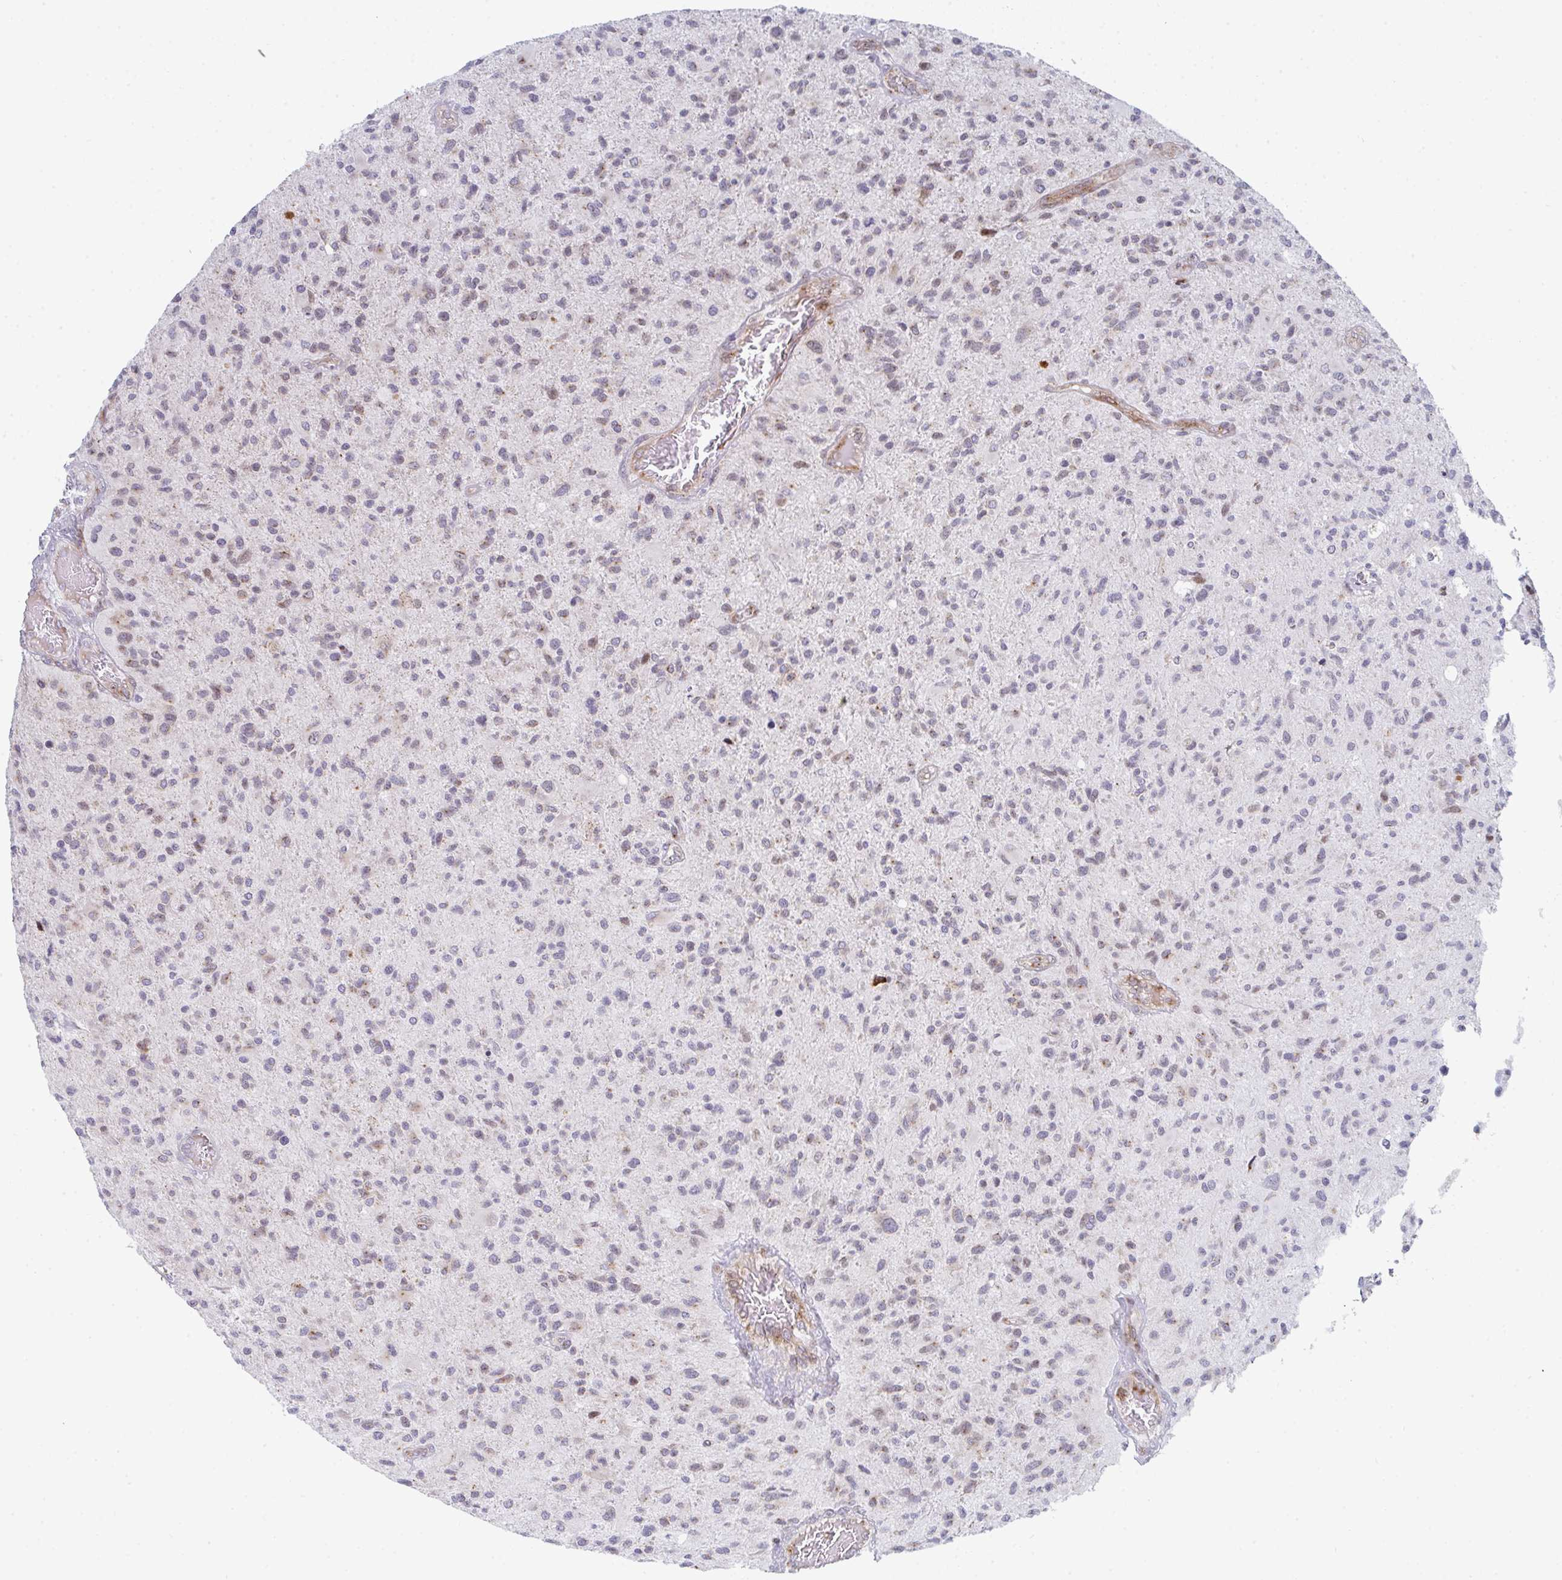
{"staining": {"intensity": "negative", "quantity": "none", "location": "none"}, "tissue": "glioma", "cell_type": "Tumor cells", "image_type": "cancer", "snomed": [{"axis": "morphology", "description": "Glioma, malignant, High grade"}, {"axis": "topography", "description": "Brain"}], "caption": "DAB (3,3'-diaminobenzidine) immunohistochemical staining of human glioma reveals no significant expression in tumor cells.", "gene": "PRKCH", "patient": {"sex": "female", "age": 70}}